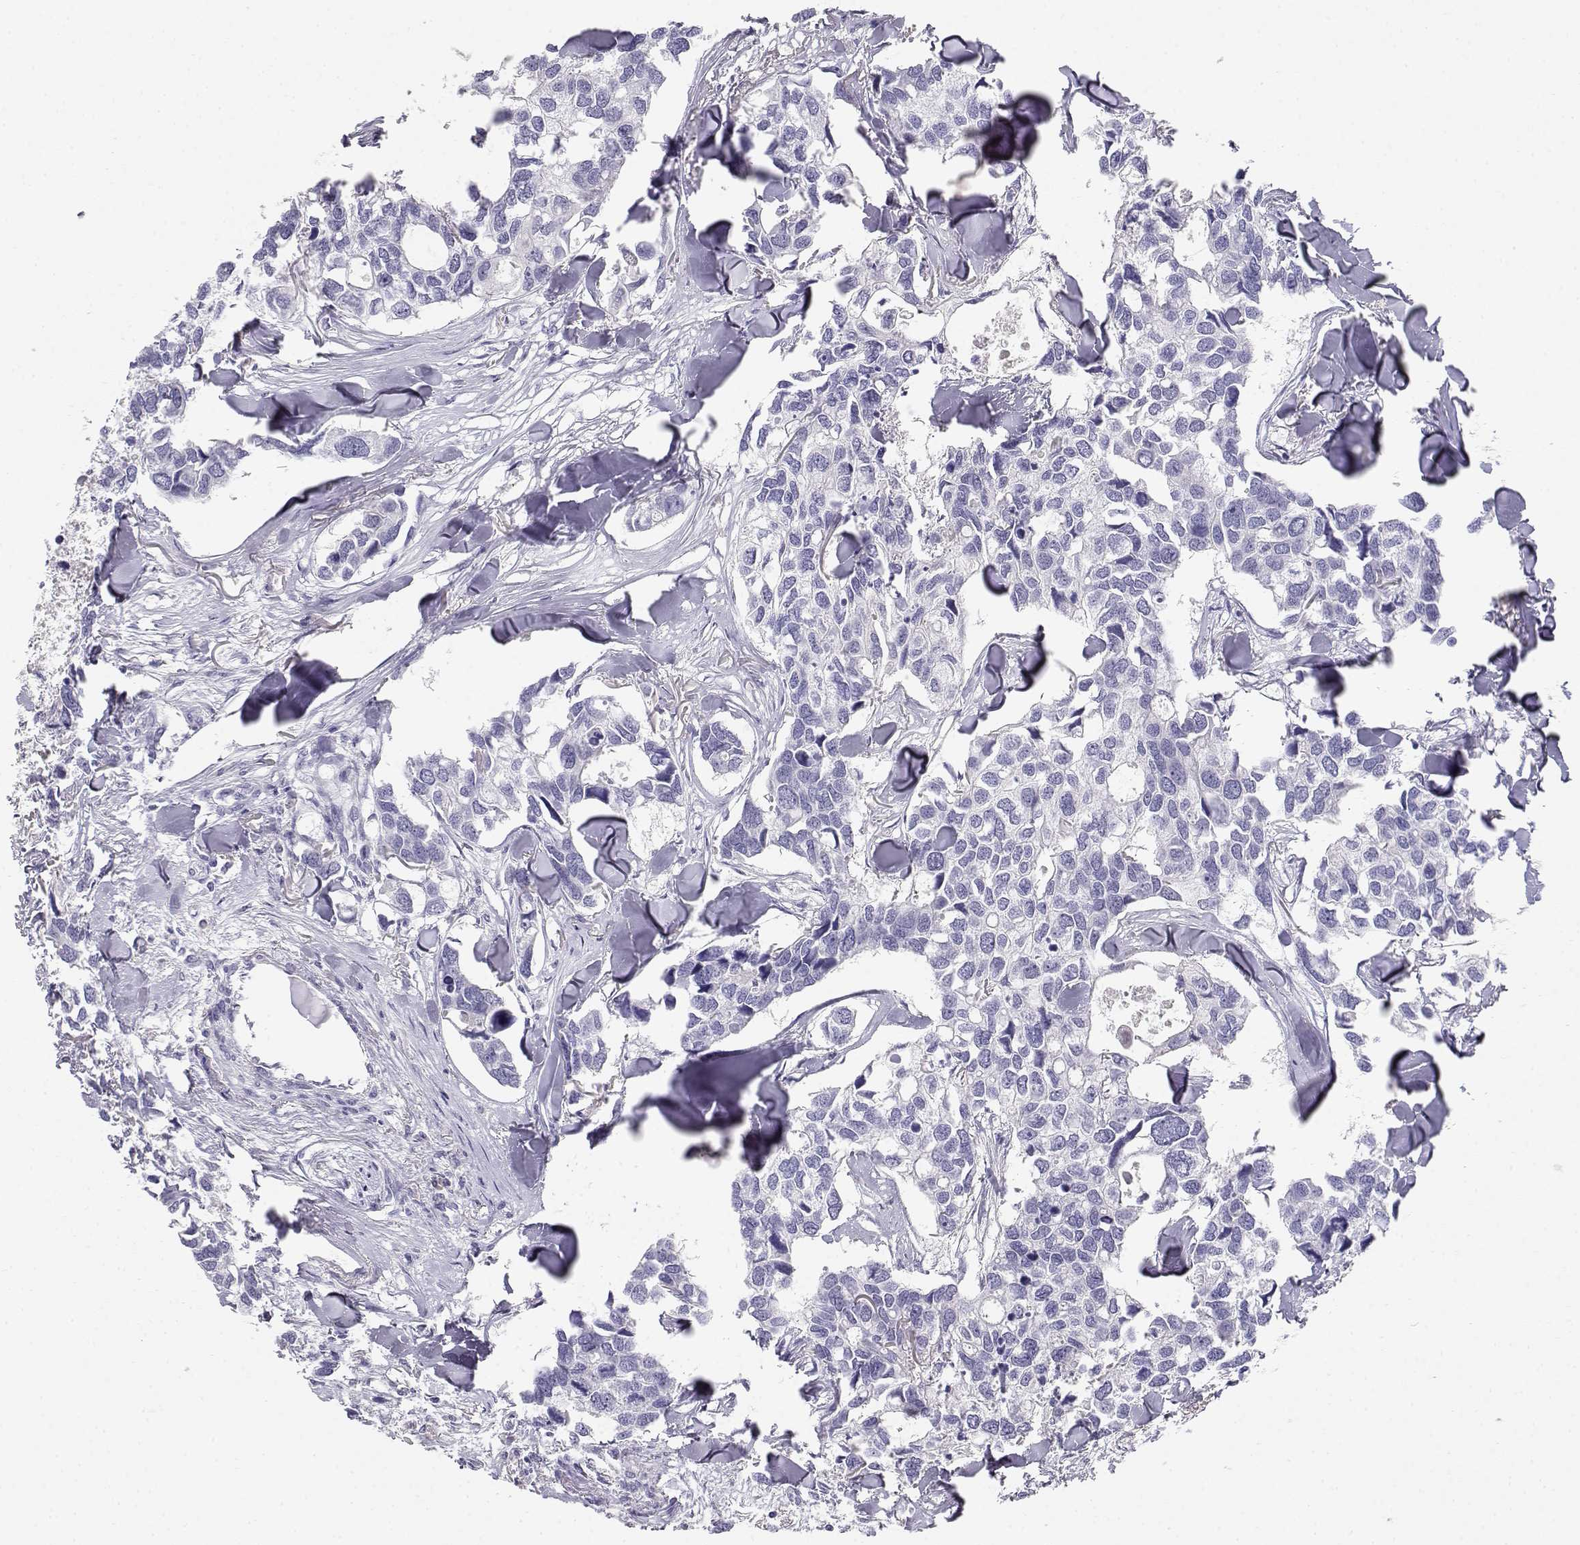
{"staining": {"intensity": "negative", "quantity": "none", "location": "none"}, "tissue": "breast cancer", "cell_type": "Tumor cells", "image_type": "cancer", "snomed": [{"axis": "morphology", "description": "Duct carcinoma"}, {"axis": "topography", "description": "Breast"}], "caption": "Immunohistochemistry micrograph of neoplastic tissue: human intraductal carcinoma (breast) stained with DAB (3,3'-diaminobenzidine) exhibits no significant protein expression in tumor cells.", "gene": "GPR174", "patient": {"sex": "female", "age": 83}}